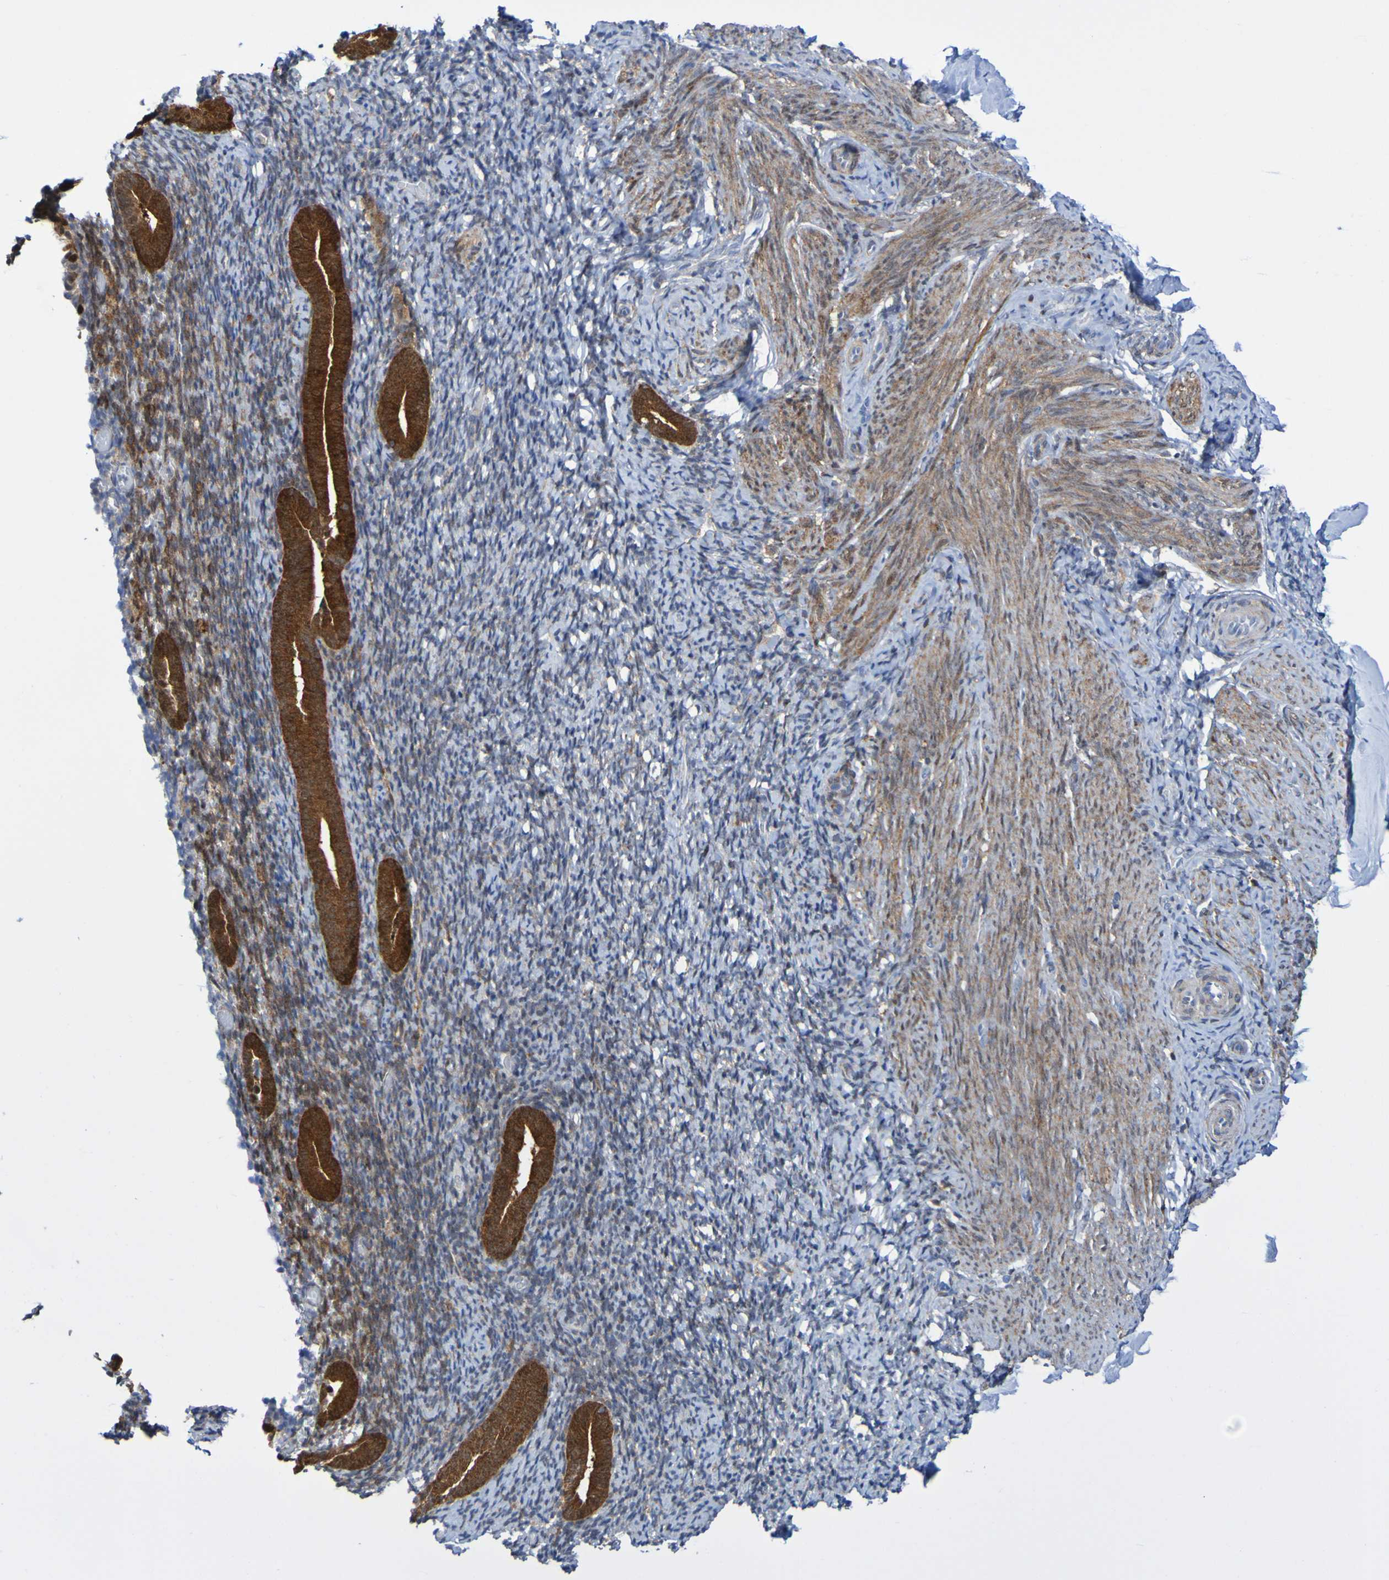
{"staining": {"intensity": "negative", "quantity": "none", "location": "none"}, "tissue": "endometrium", "cell_type": "Cells in endometrial stroma", "image_type": "normal", "snomed": [{"axis": "morphology", "description": "Normal tissue, NOS"}, {"axis": "topography", "description": "Endometrium"}], "caption": "Immunohistochemistry (IHC) of normal endometrium demonstrates no expression in cells in endometrial stroma.", "gene": "ATIC", "patient": {"sex": "female", "age": 51}}